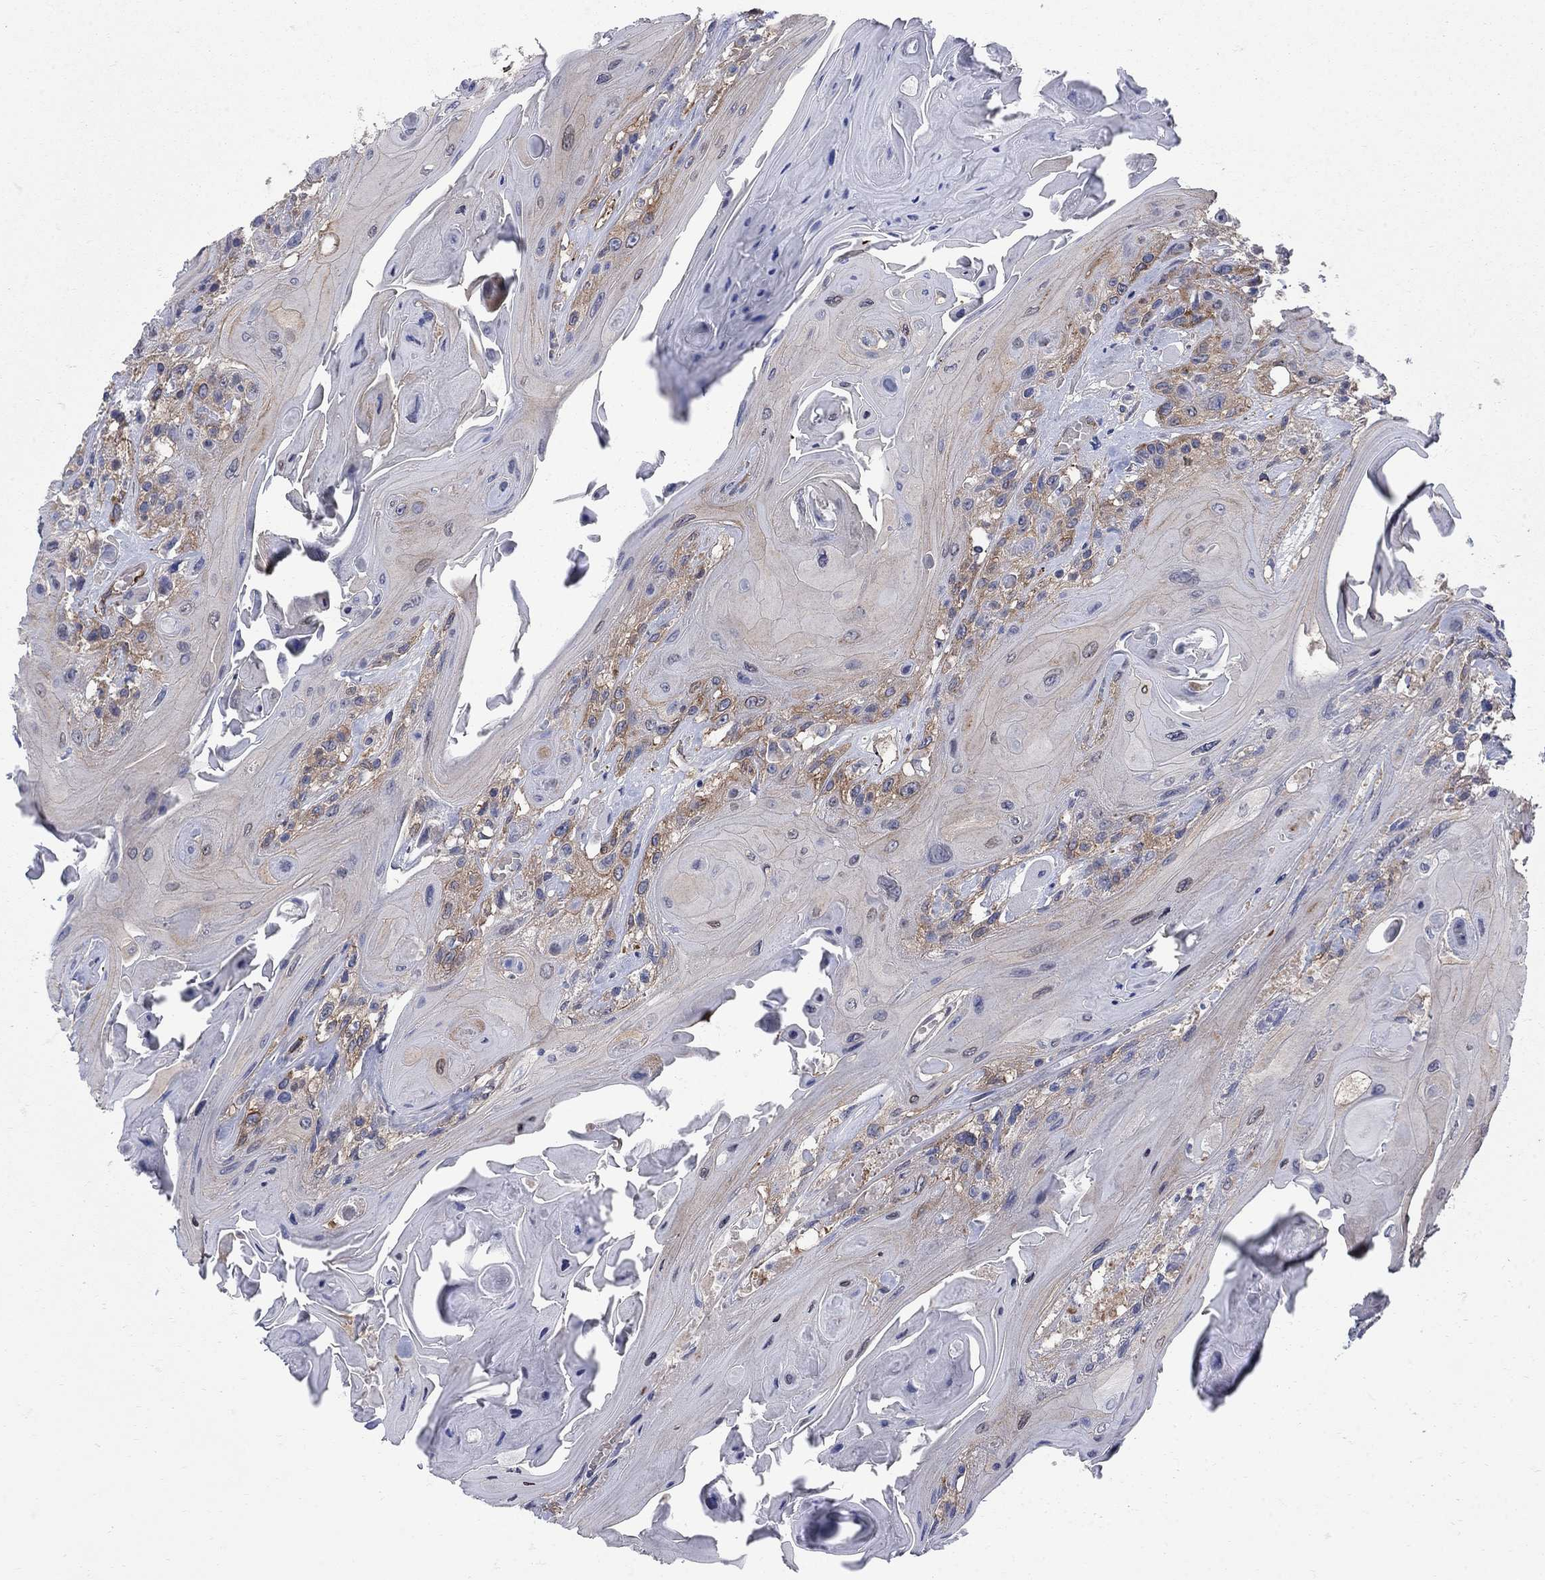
{"staining": {"intensity": "moderate", "quantity": "<25%", "location": "cytoplasmic/membranous"}, "tissue": "head and neck cancer", "cell_type": "Tumor cells", "image_type": "cancer", "snomed": [{"axis": "morphology", "description": "Squamous cell carcinoma, NOS"}, {"axis": "topography", "description": "Head-Neck"}], "caption": "This image exhibits squamous cell carcinoma (head and neck) stained with immunohistochemistry (IHC) to label a protein in brown. The cytoplasmic/membranous of tumor cells show moderate positivity for the protein. Nuclei are counter-stained blue.", "gene": "SEPTIN8", "patient": {"sex": "female", "age": 59}}